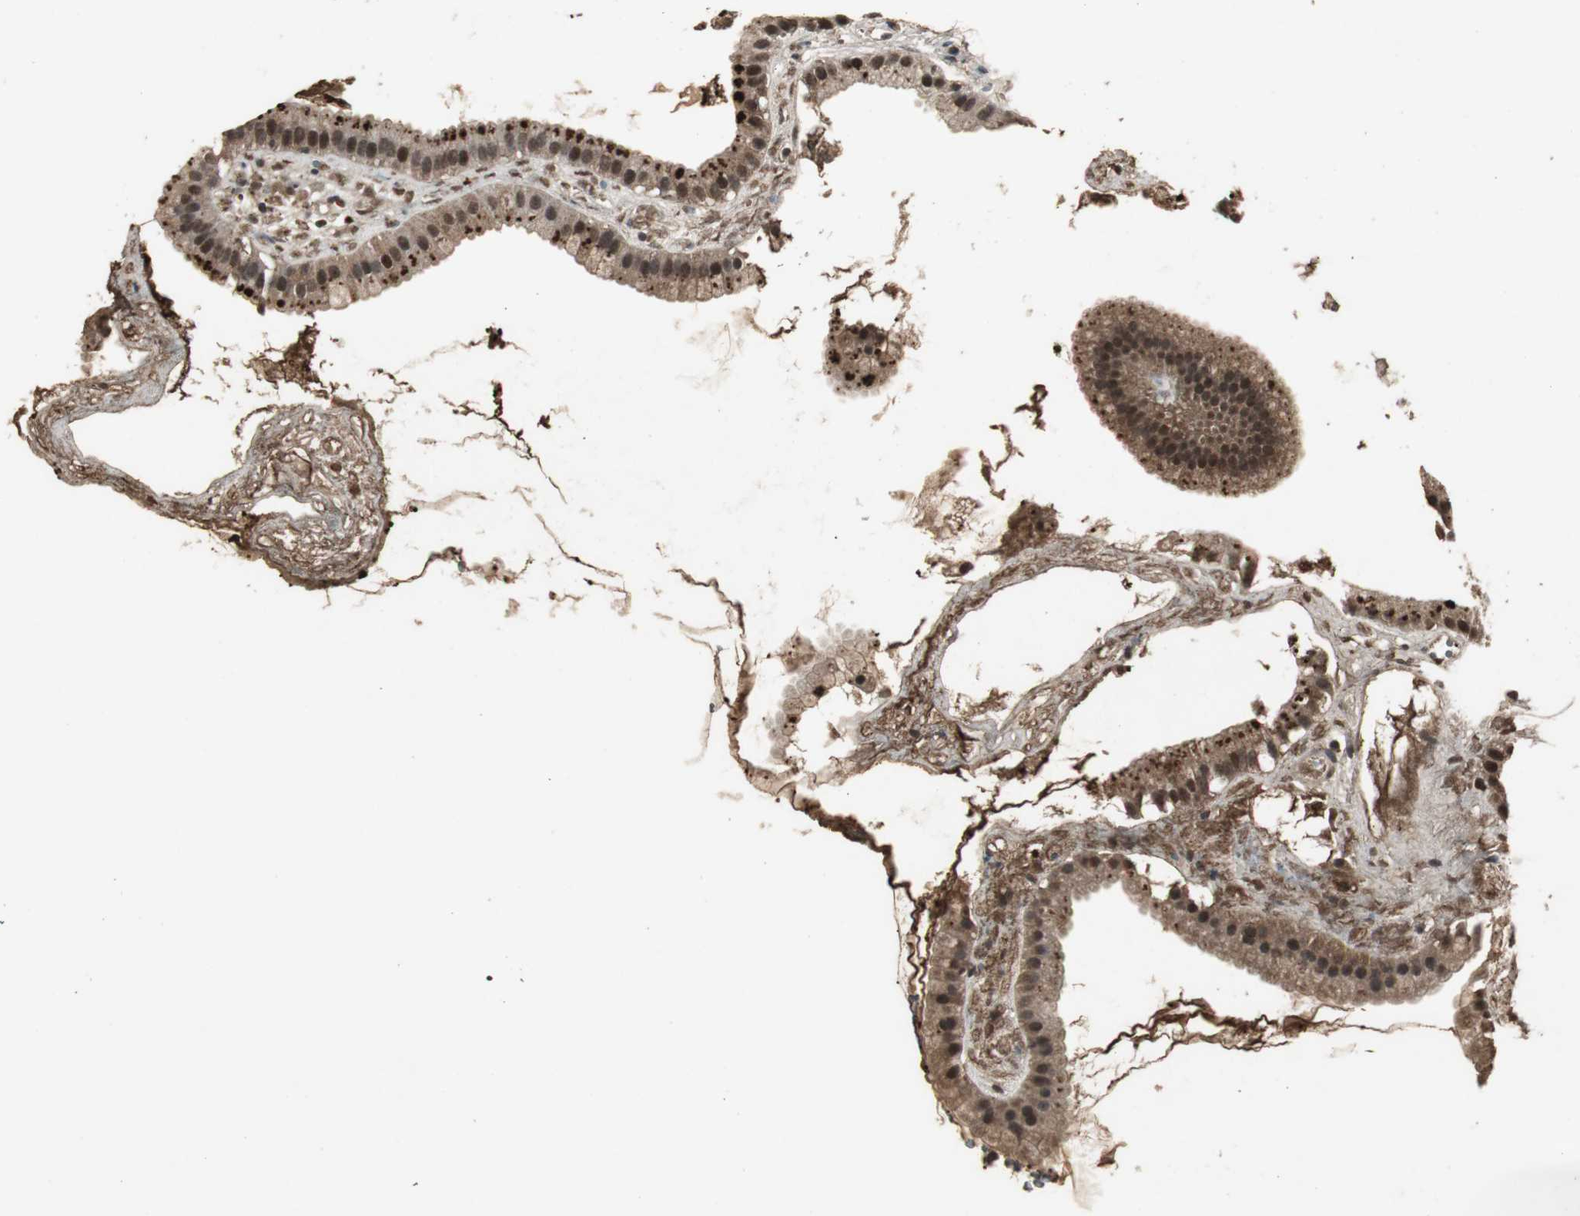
{"staining": {"intensity": "strong", "quantity": ">75%", "location": "cytoplasmic/membranous,nuclear"}, "tissue": "gallbladder", "cell_type": "Glandular cells", "image_type": "normal", "snomed": [{"axis": "morphology", "description": "Normal tissue, NOS"}, {"axis": "topography", "description": "Gallbladder"}], "caption": "High-power microscopy captured an IHC micrograph of unremarkable gallbladder, revealing strong cytoplasmic/membranous,nuclear staining in approximately >75% of glandular cells. The staining was performed using DAB, with brown indicating positive protein expression. Nuclei are stained blue with hematoxylin.", "gene": "EMX1", "patient": {"sex": "female", "age": 64}}